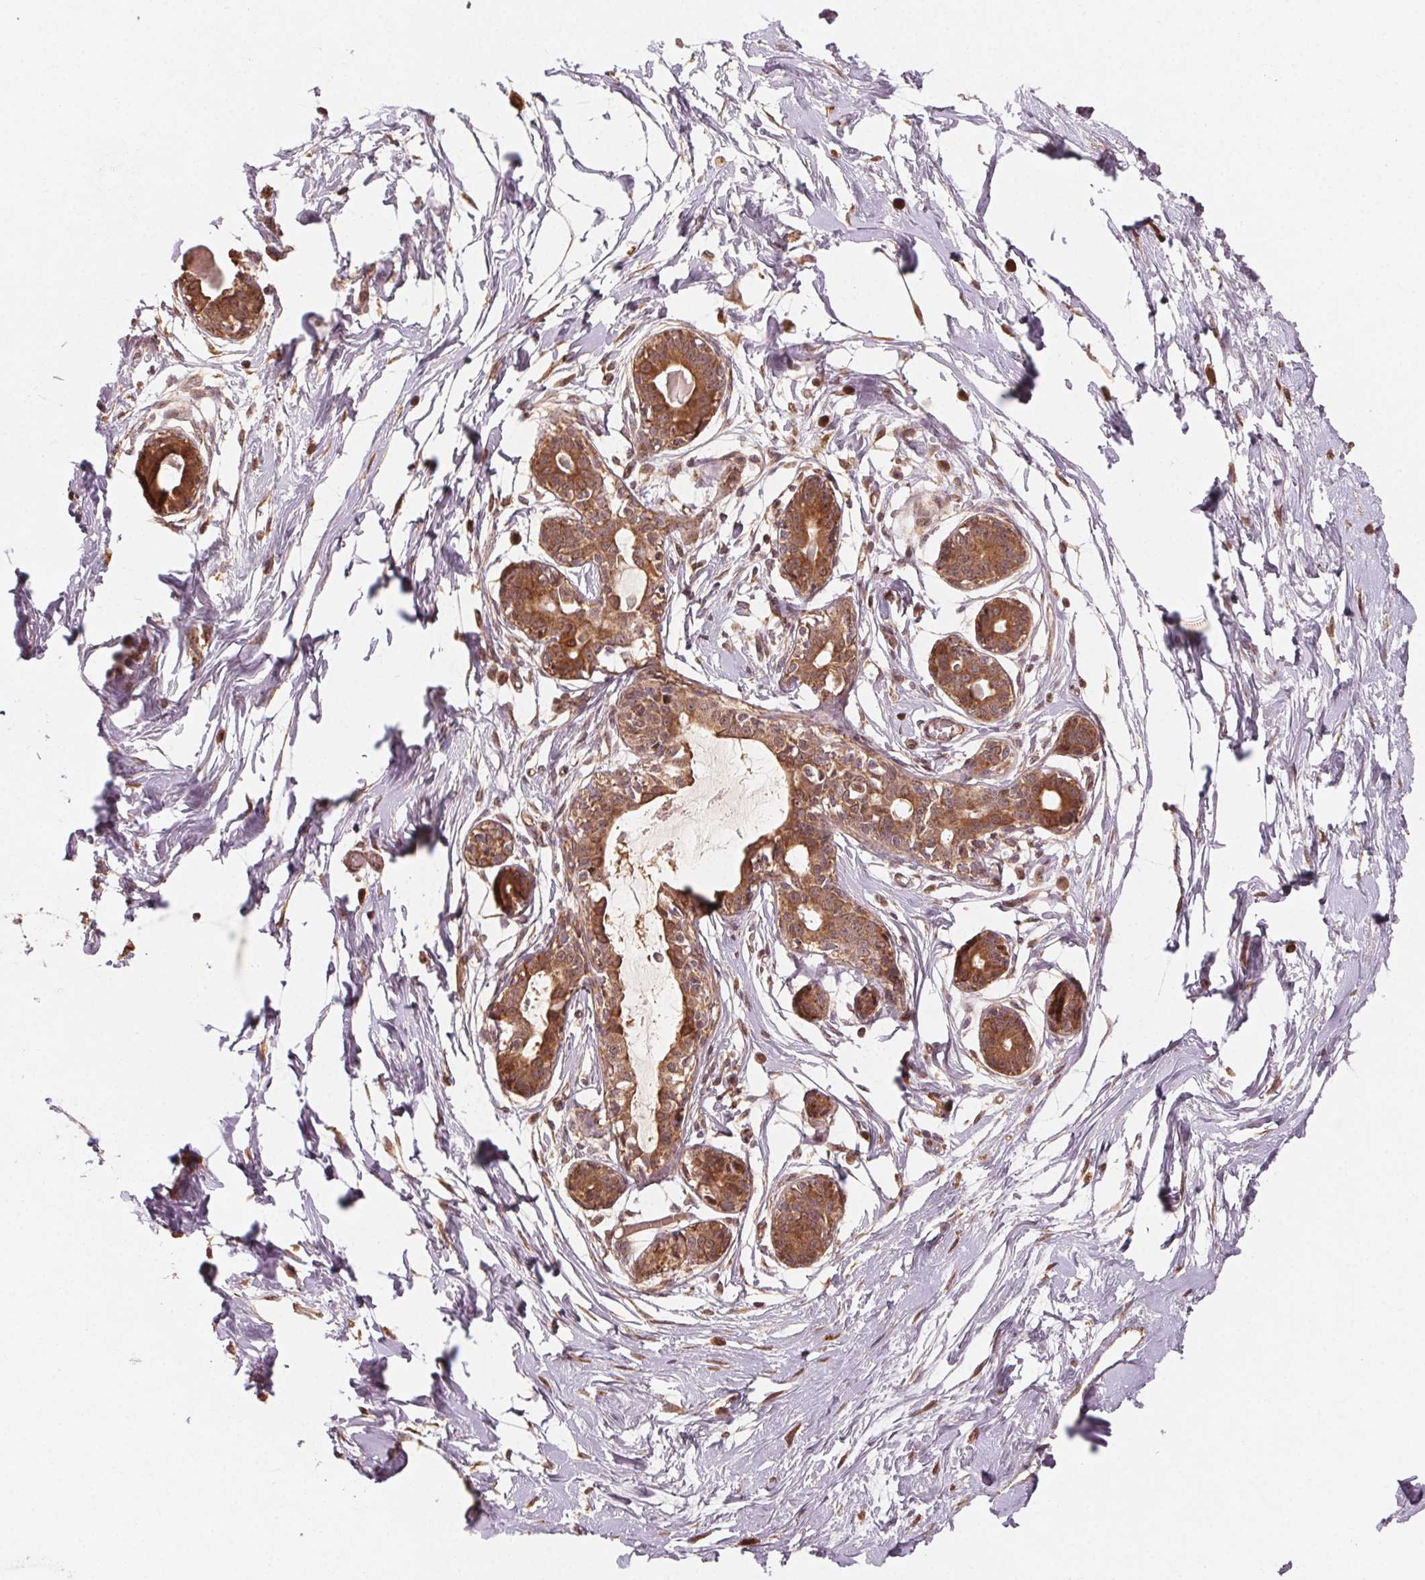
{"staining": {"intensity": "moderate", "quantity": ">75%", "location": "cytoplasmic/membranous"}, "tissue": "breast", "cell_type": "Adipocytes", "image_type": "normal", "snomed": [{"axis": "morphology", "description": "Normal tissue, NOS"}, {"axis": "topography", "description": "Breast"}], "caption": "Adipocytes reveal medium levels of moderate cytoplasmic/membranous expression in about >75% of cells in normal breast. (DAB (3,3'-diaminobenzidine) IHC with brightfield microscopy, high magnification).", "gene": "WBP2", "patient": {"sex": "female", "age": 45}}